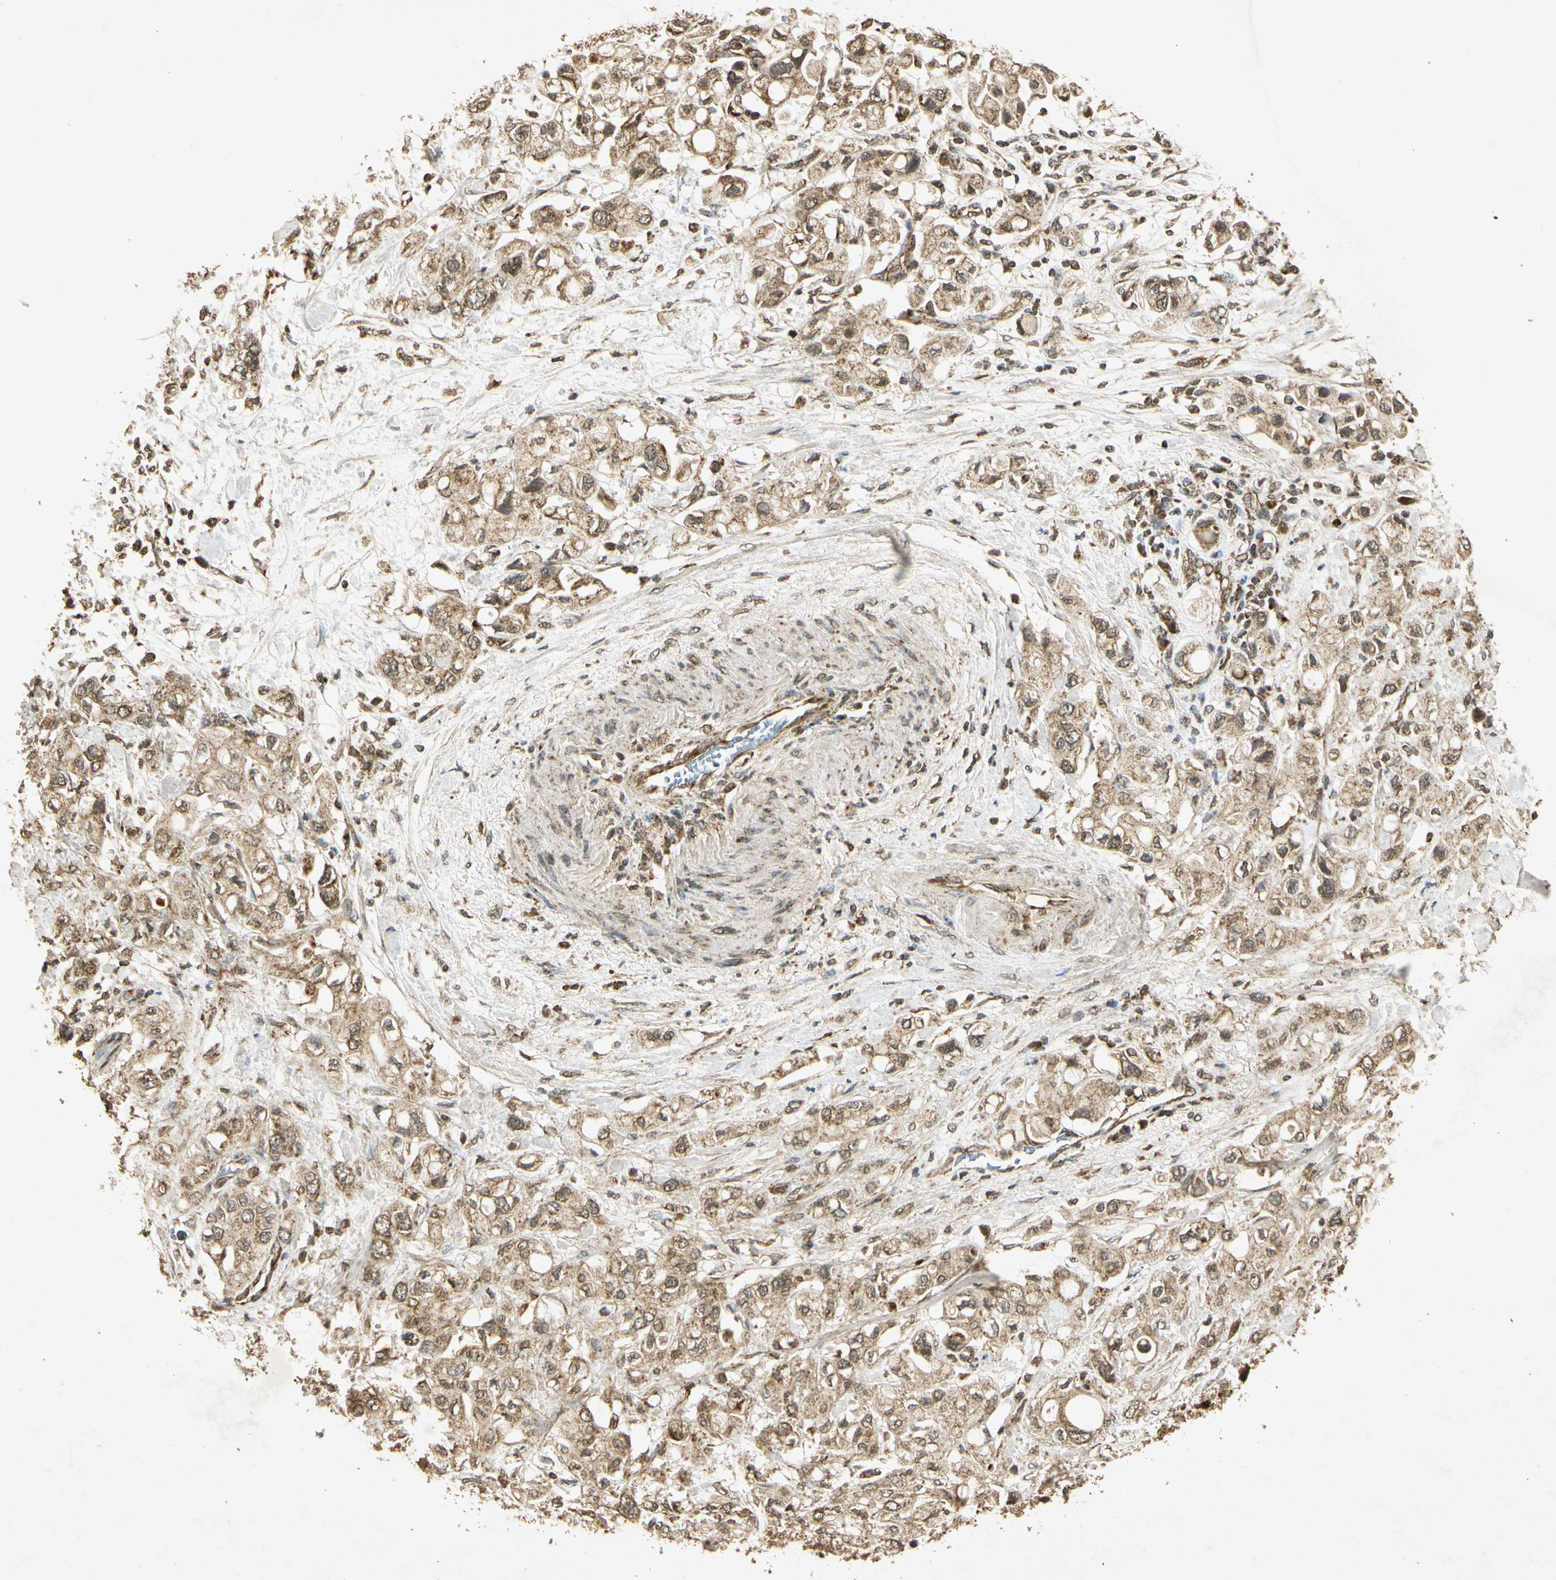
{"staining": {"intensity": "moderate", "quantity": ">75%", "location": "cytoplasmic/membranous"}, "tissue": "pancreatic cancer", "cell_type": "Tumor cells", "image_type": "cancer", "snomed": [{"axis": "morphology", "description": "Adenocarcinoma, NOS"}, {"axis": "topography", "description": "Pancreas"}], "caption": "The photomicrograph exhibits immunohistochemical staining of adenocarcinoma (pancreatic). There is moderate cytoplasmic/membranous expression is present in approximately >75% of tumor cells.", "gene": "PRDX3", "patient": {"sex": "female", "age": 56}}